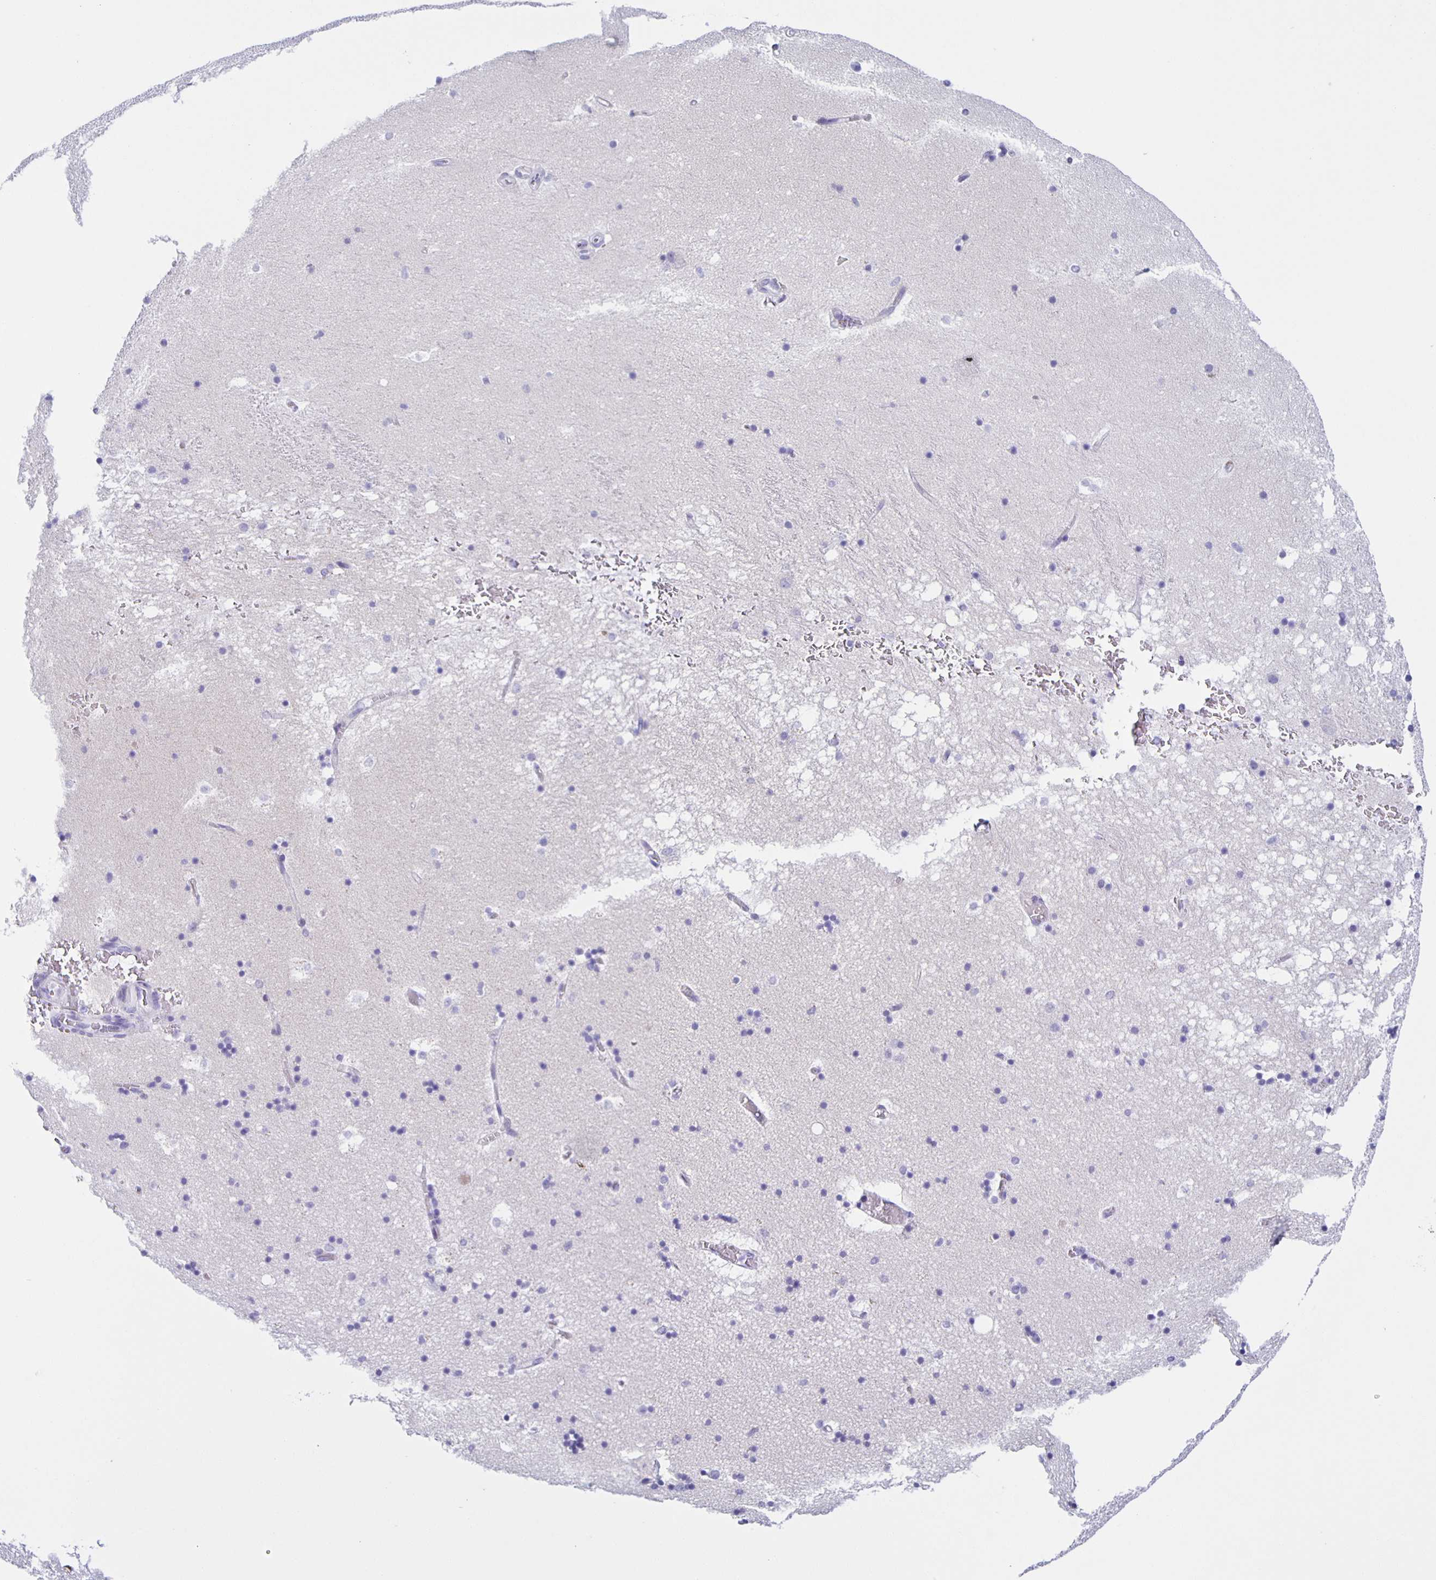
{"staining": {"intensity": "negative", "quantity": "none", "location": "none"}, "tissue": "hippocampus", "cell_type": "Glial cells", "image_type": "normal", "snomed": [{"axis": "morphology", "description": "Normal tissue, NOS"}, {"axis": "topography", "description": "Hippocampus"}], "caption": "A photomicrograph of hippocampus stained for a protein demonstrates no brown staining in glial cells. Nuclei are stained in blue.", "gene": "AQP6", "patient": {"sex": "male", "age": 58}}